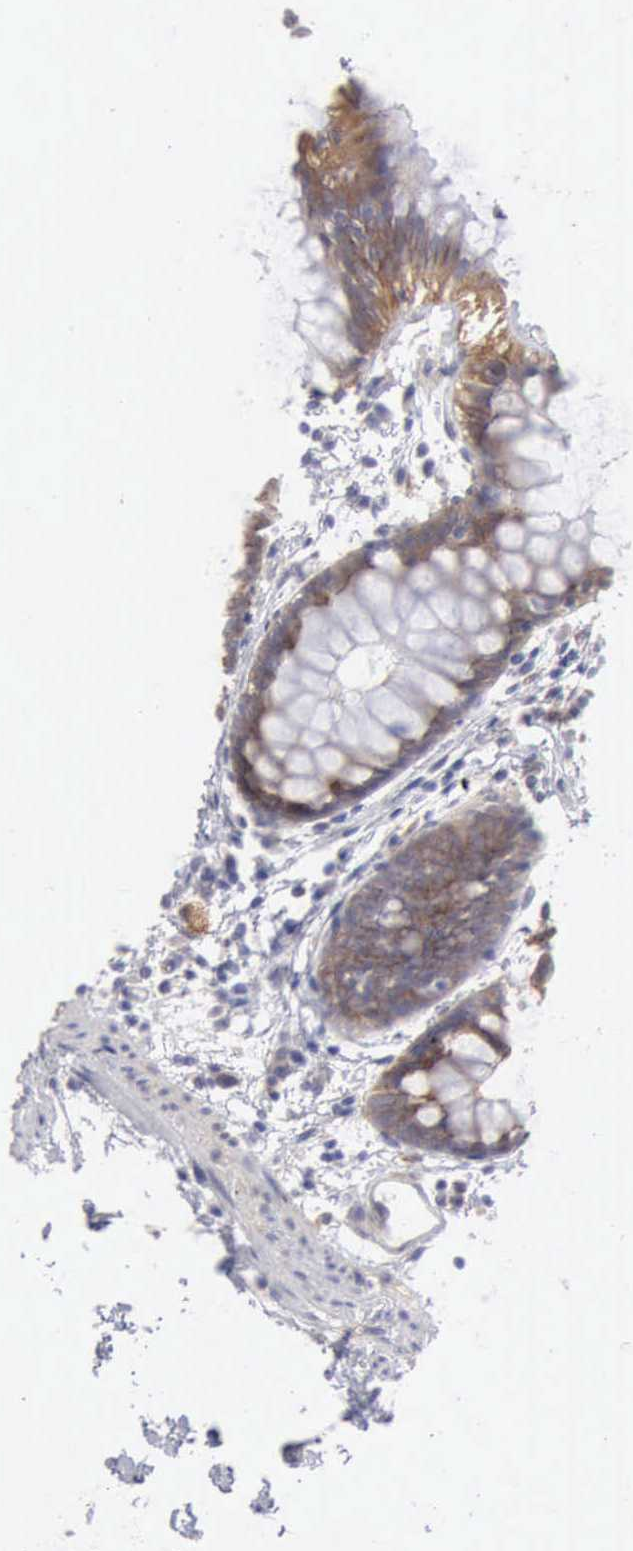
{"staining": {"intensity": "negative", "quantity": "none", "location": "none"}, "tissue": "colon", "cell_type": "Endothelial cells", "image_type": "normal", "snomed": [{"axis": "morphology", "description": "Normal tissue, NOS"}, {"axis": "topography", "description": "Smooth muscle"}, {"axis": "topography", "description": "Colon"}], "caption": "Immunohistochemistry (IHC) micrograph of unremarkable colon stained for a protein (brown), which reveals no positivity in endothelial cells. (Brightfield microscopy of DAB immunohistochemistry at high magnification).", "gene": "TFRC", "patient": {"sex": "male", "age": 67}}